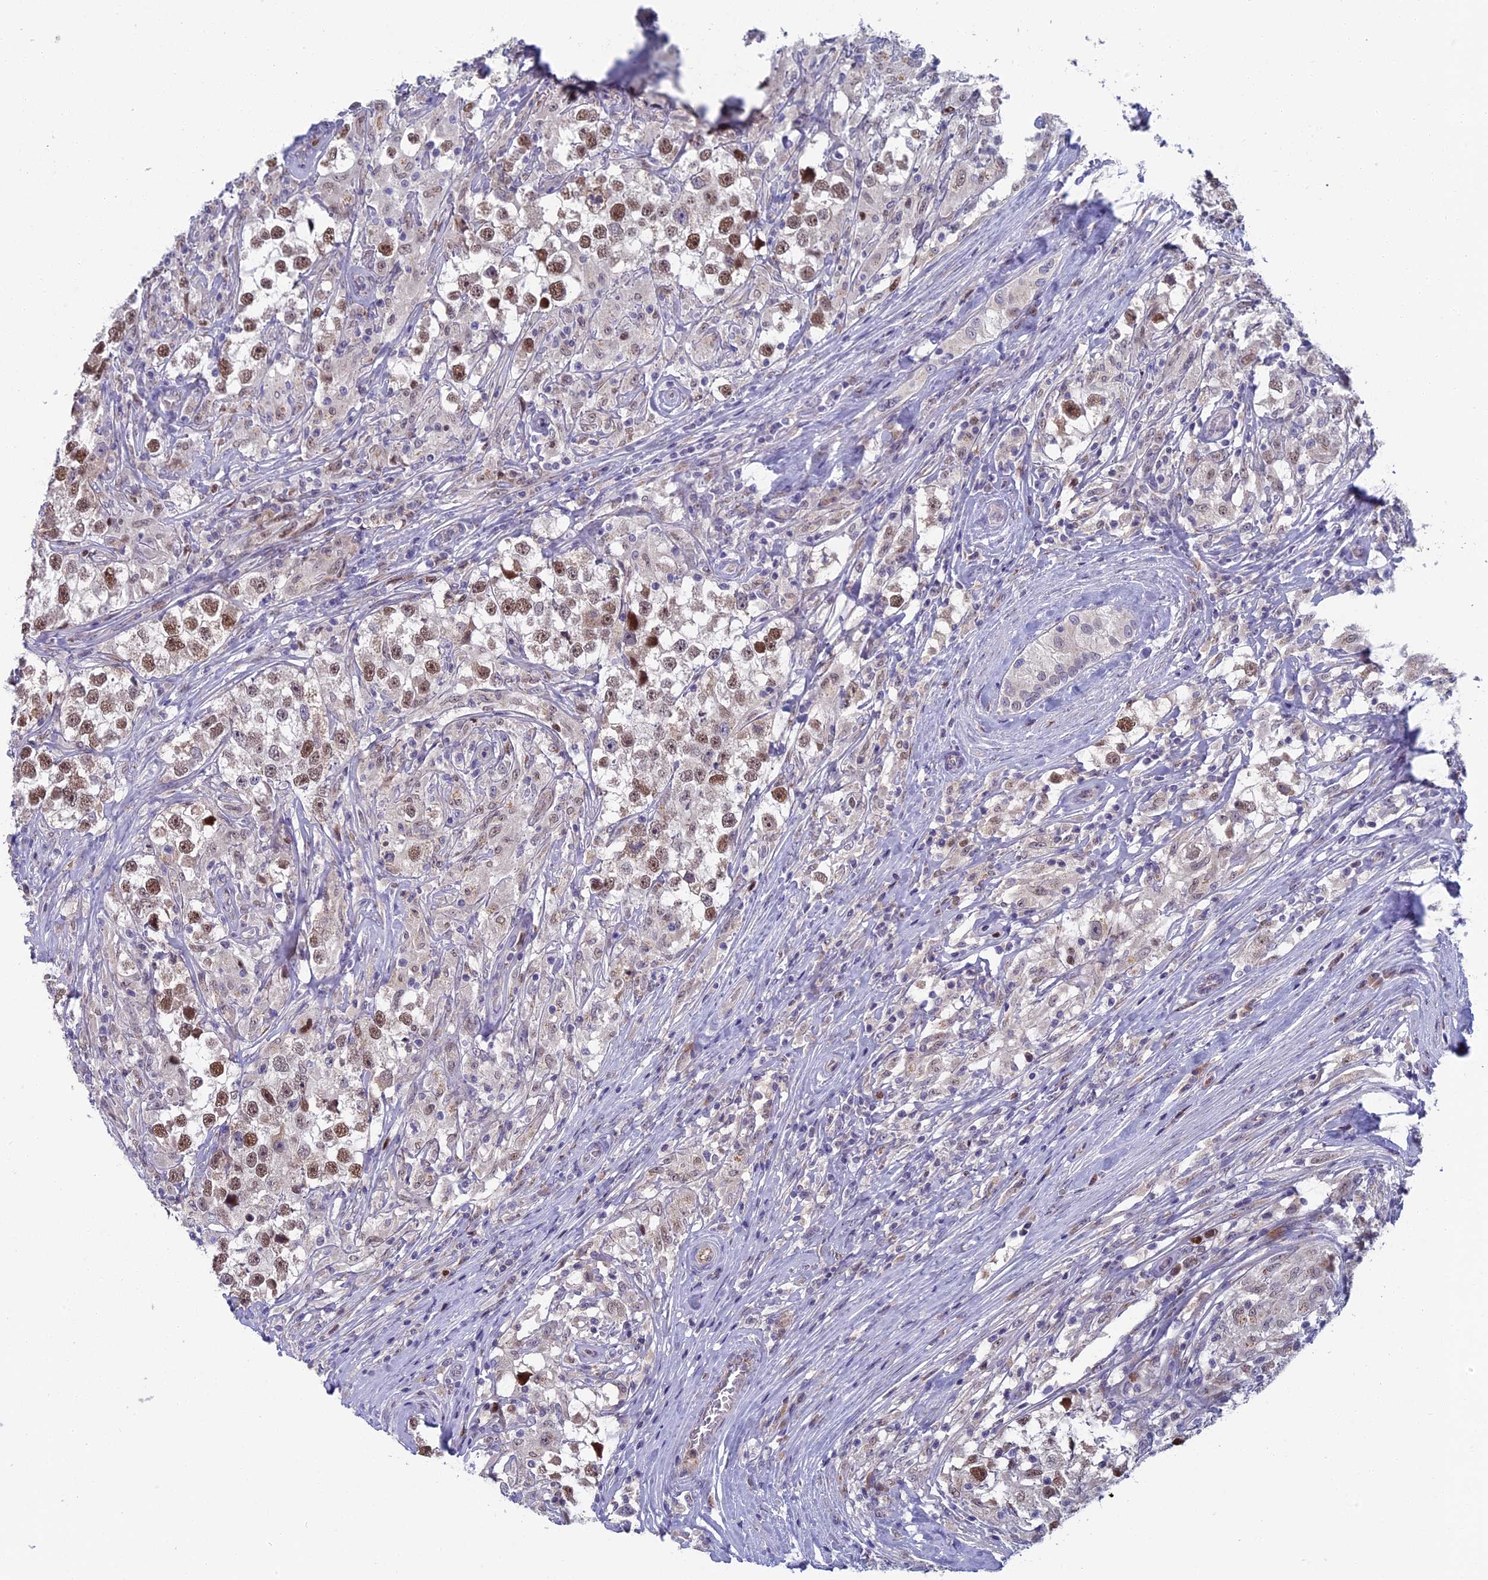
{"staining": {"intensity": "moderate", "quantity": "25%-75%", "location": "nuclear"}, "tissue": "testis cancer", "cell_type": "Tumor cells", "image_type": "cancer", "snomed": [{"axis": "morphology", "description": "Seminoma, NOS"}, {"axis": "topography", "description": "Testis"}], "caption": "Immunohistochemistry (IHC) micrograph of human testis cancer (seminoma) stained for a protein (brown), which shows medium levels of moderate nuclear positivity in about 25%-75% of tumor cells.", "gene": "LIG1", "patient": {"sex": "male", "age": 46}}